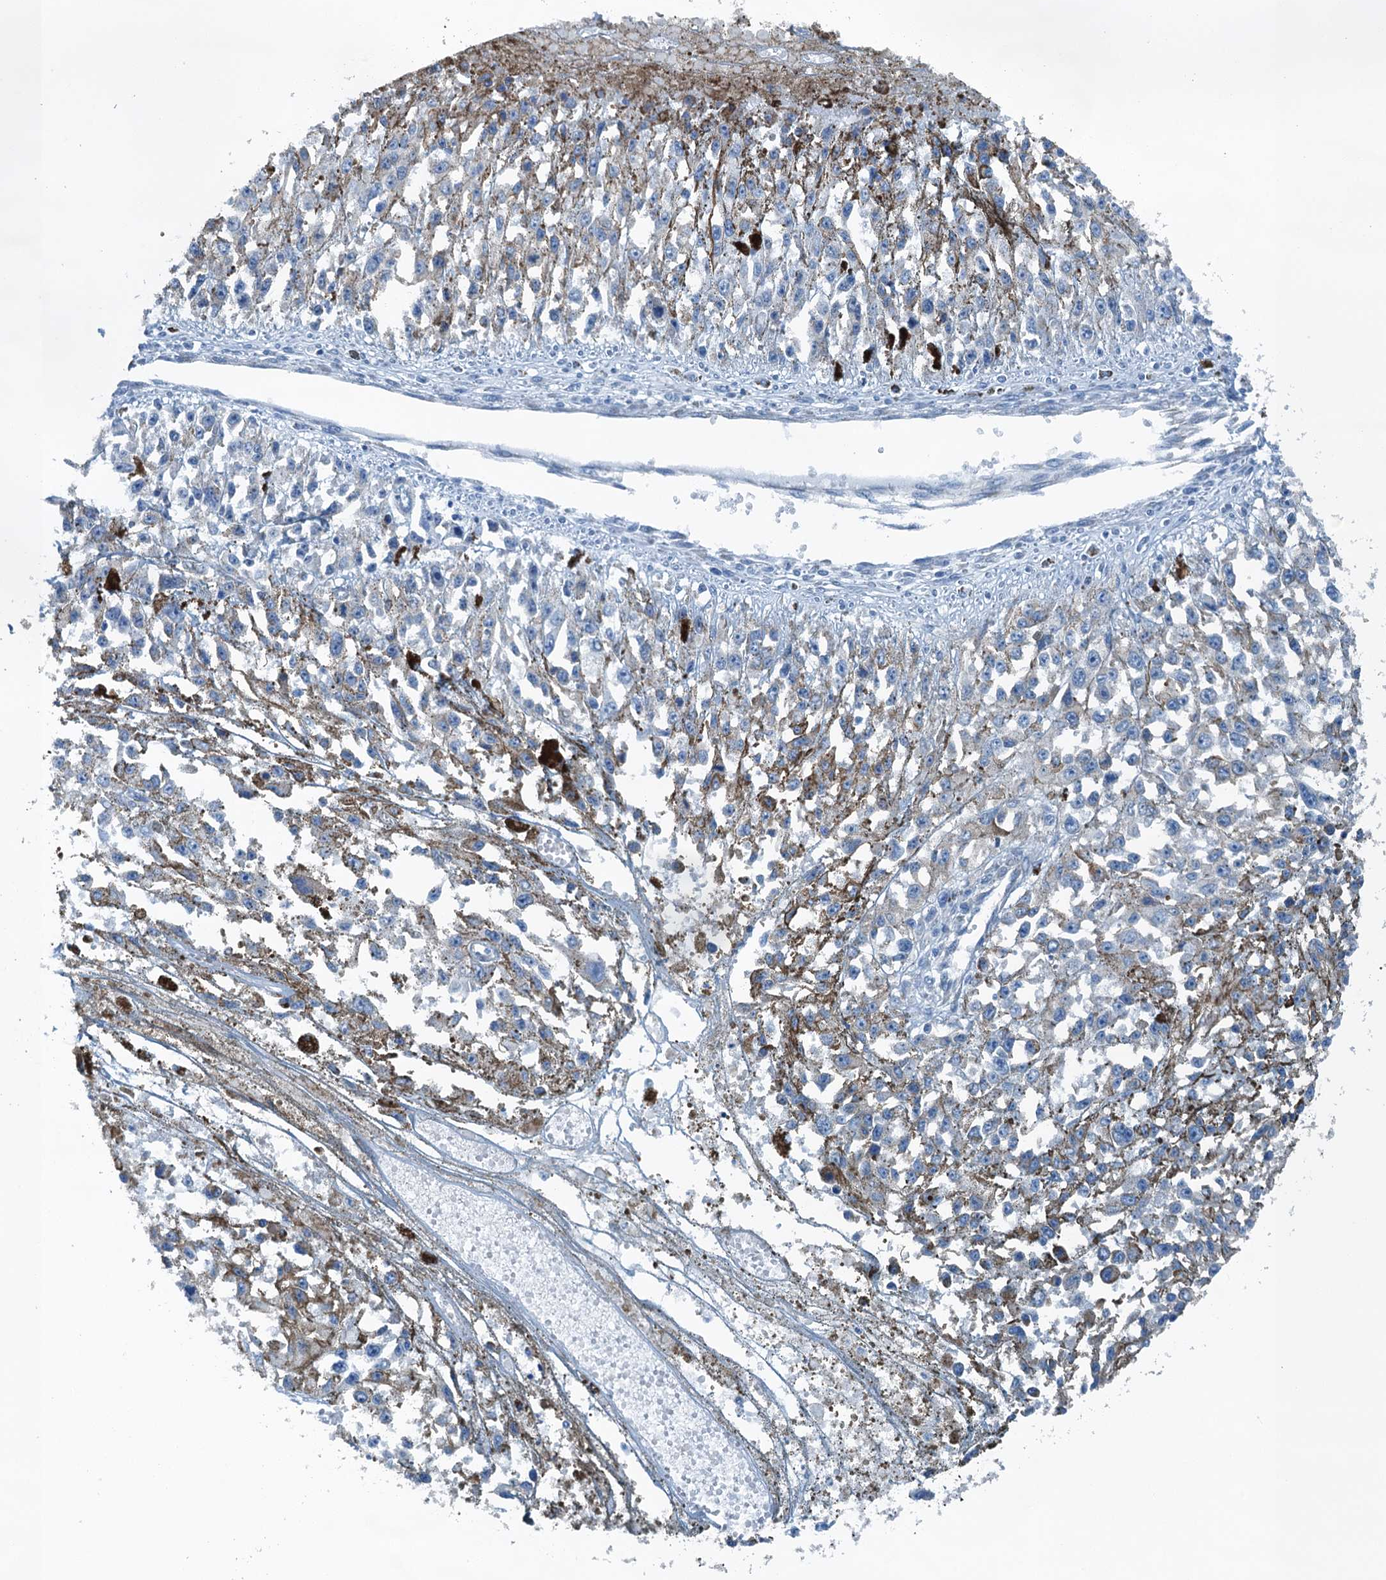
{"staining": {"intensity": "negative", "quantity": "none", "location": "none"}, "tissue": "melanoma", "cell_type": "Tumor cells", "image_type": "cancer", "snomed": [{"axis": "morphology", "description": "Malignant melanoma, Metastatic site"}, {"axis": "topography", "description": "Lymph node"}], "caption": "High magnification brightfield microscopy of melanoma stained with DAB (brown) and counterstained with hematoxylin (blue): tumor cells show no significant staining.", "gene": "TMOD2", "patient": {"sex": "male", "age": 59}}